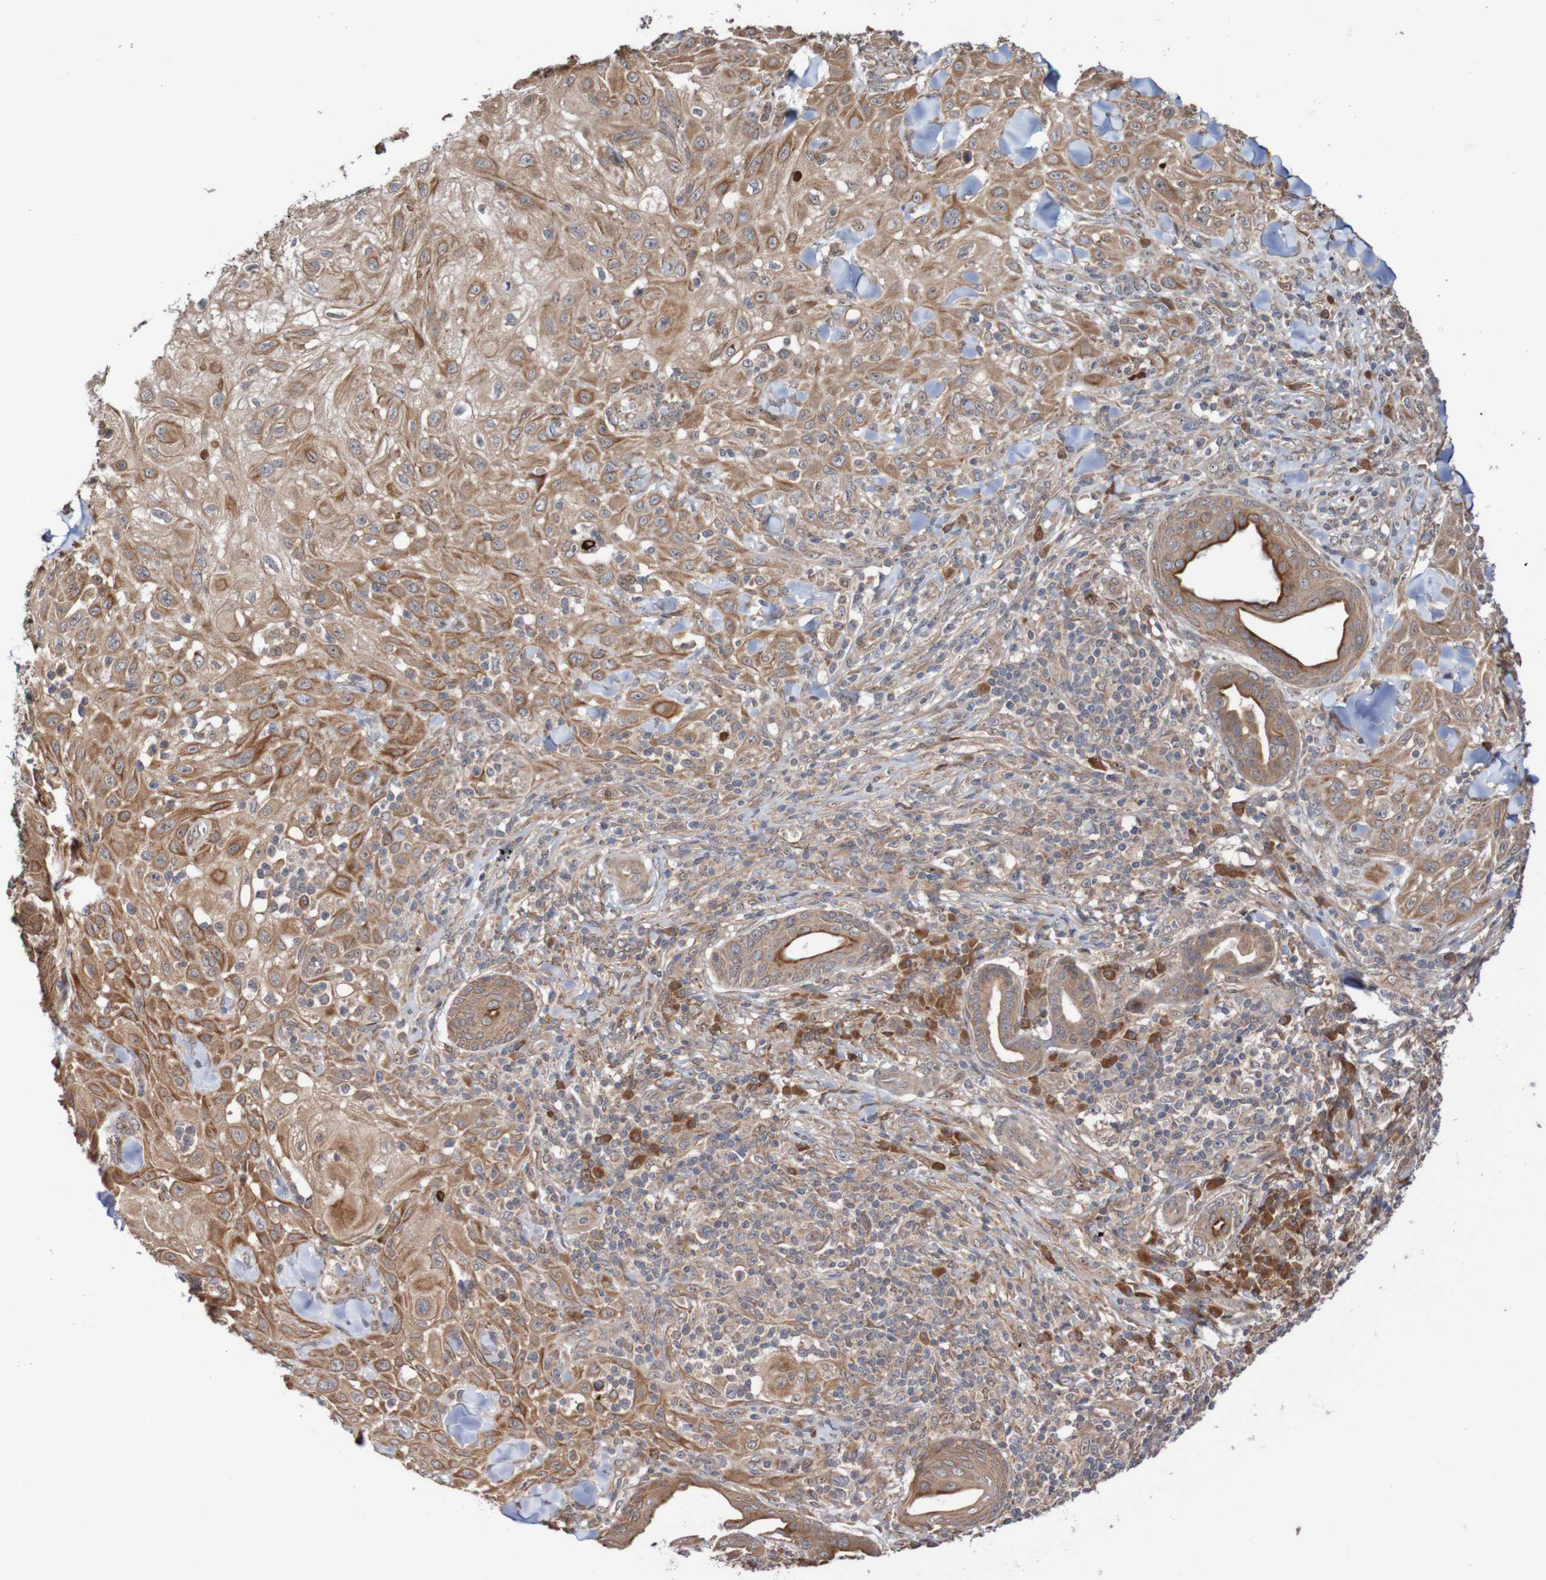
{"staining": {"intensity": "moderate", "quantity": ">75%", "location": "cytoplasmic/membranous"}, "tissue": "skin cancer", "cell_type": "Tumor cells", "image_type": "cancer", "snomed": [{"axis": "morphology", "description": "Squamous cell carcinoma, NOS"}, {"axis": "topography", "description": "Skin"}], "caption": "Skin cancer (squamous cell carcinoma) was stained to show a protein in brown. There is medium levels of moderate cytoplasmic/membranous staining in about >75% of tumor cells.", "gene": "PHPT1", "patient": {"sex": "male", "age": 24}}